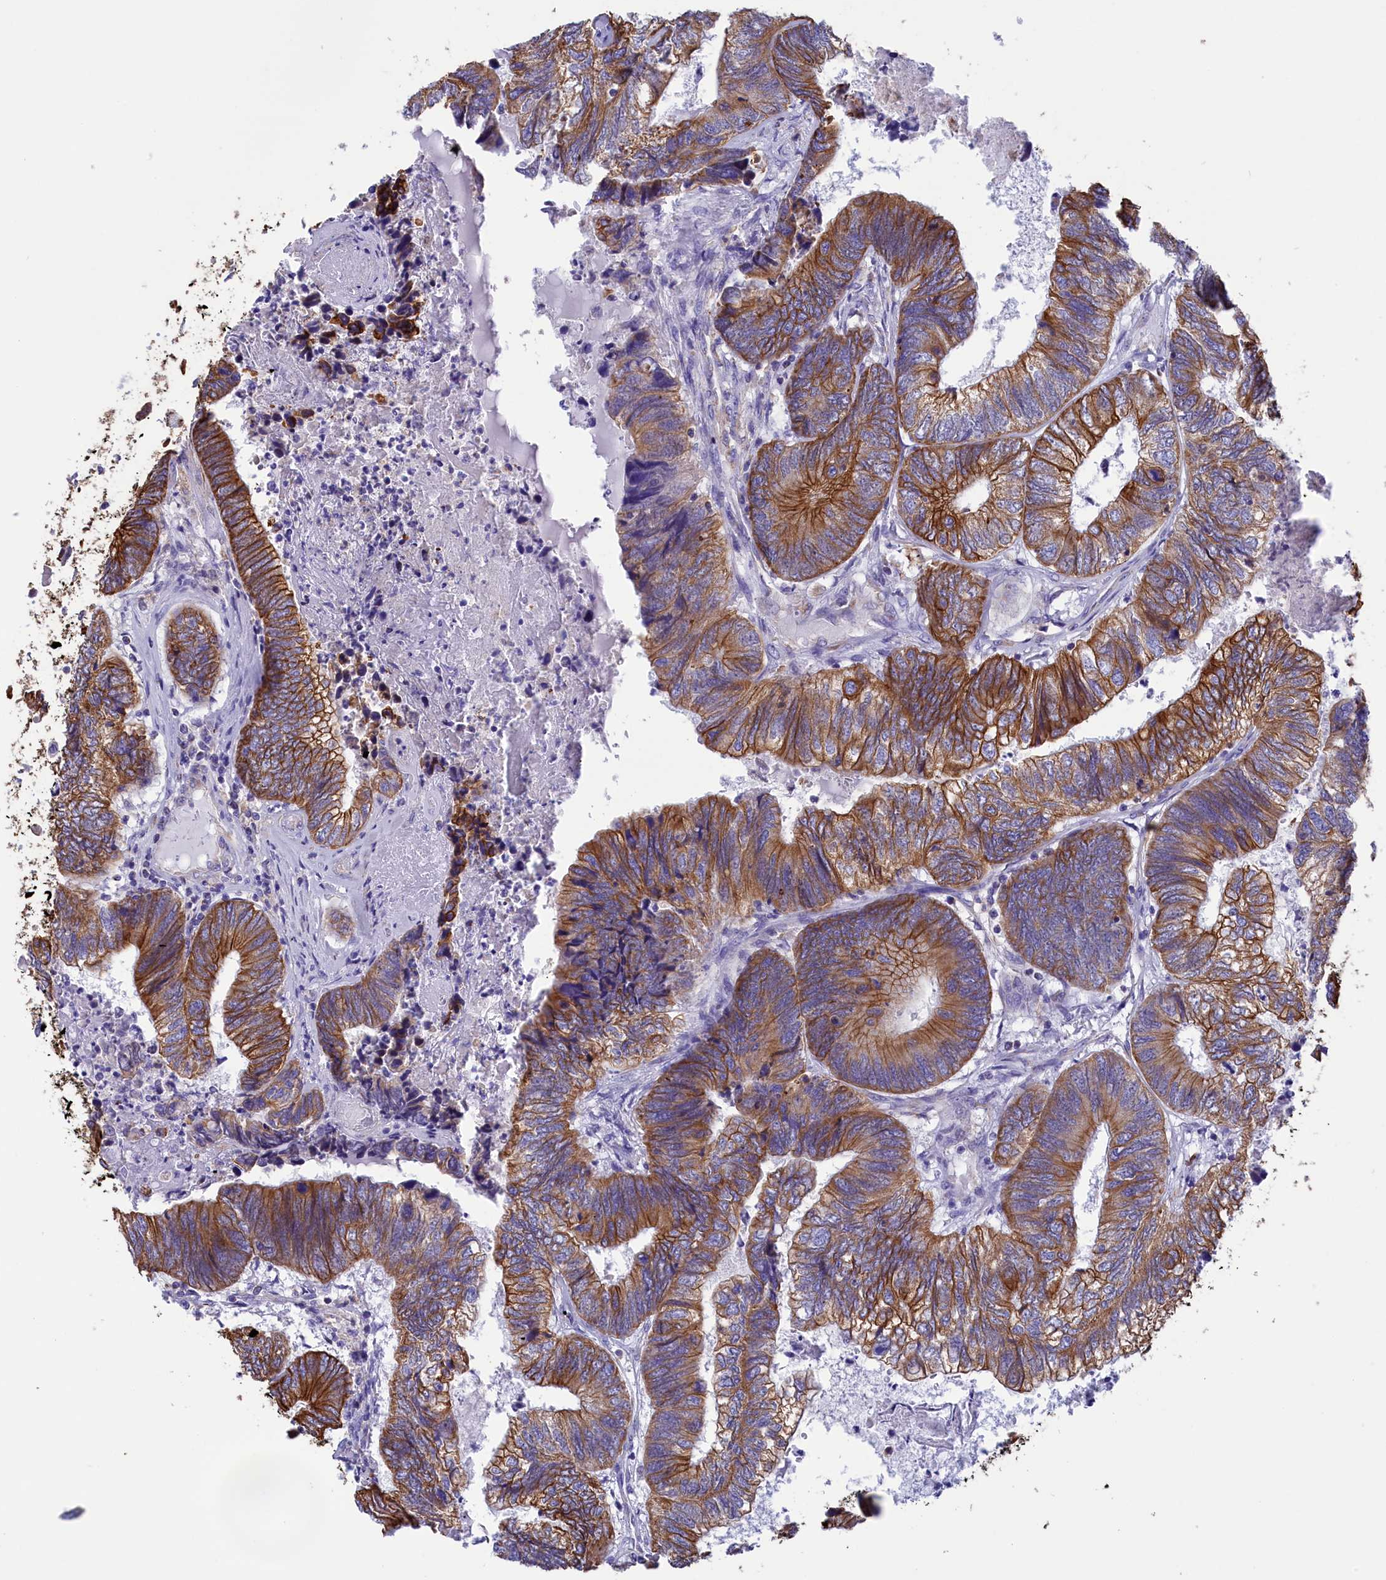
{"staining": {"intensity": "strong", "quantity": "25%-75%", "location": "cytoplasmic/membranous"}, "tissue": "colorectal cancer", "cell_type": "Tumor cells", "image_type": "cancer", "snomed": [{"axis": "morphology", "description": "Adenocarcinoma, NOS"}, {"axis": "topography", "description": "Colon"}], "caption": "Tumor cells exhibit high levels of strong cytoplasmic/membranous expression in about 25%-75% of cells in human colorectal adenocarcinoma.", "gene": "GATB", "patient": {"sex": "female", "age": 67}}